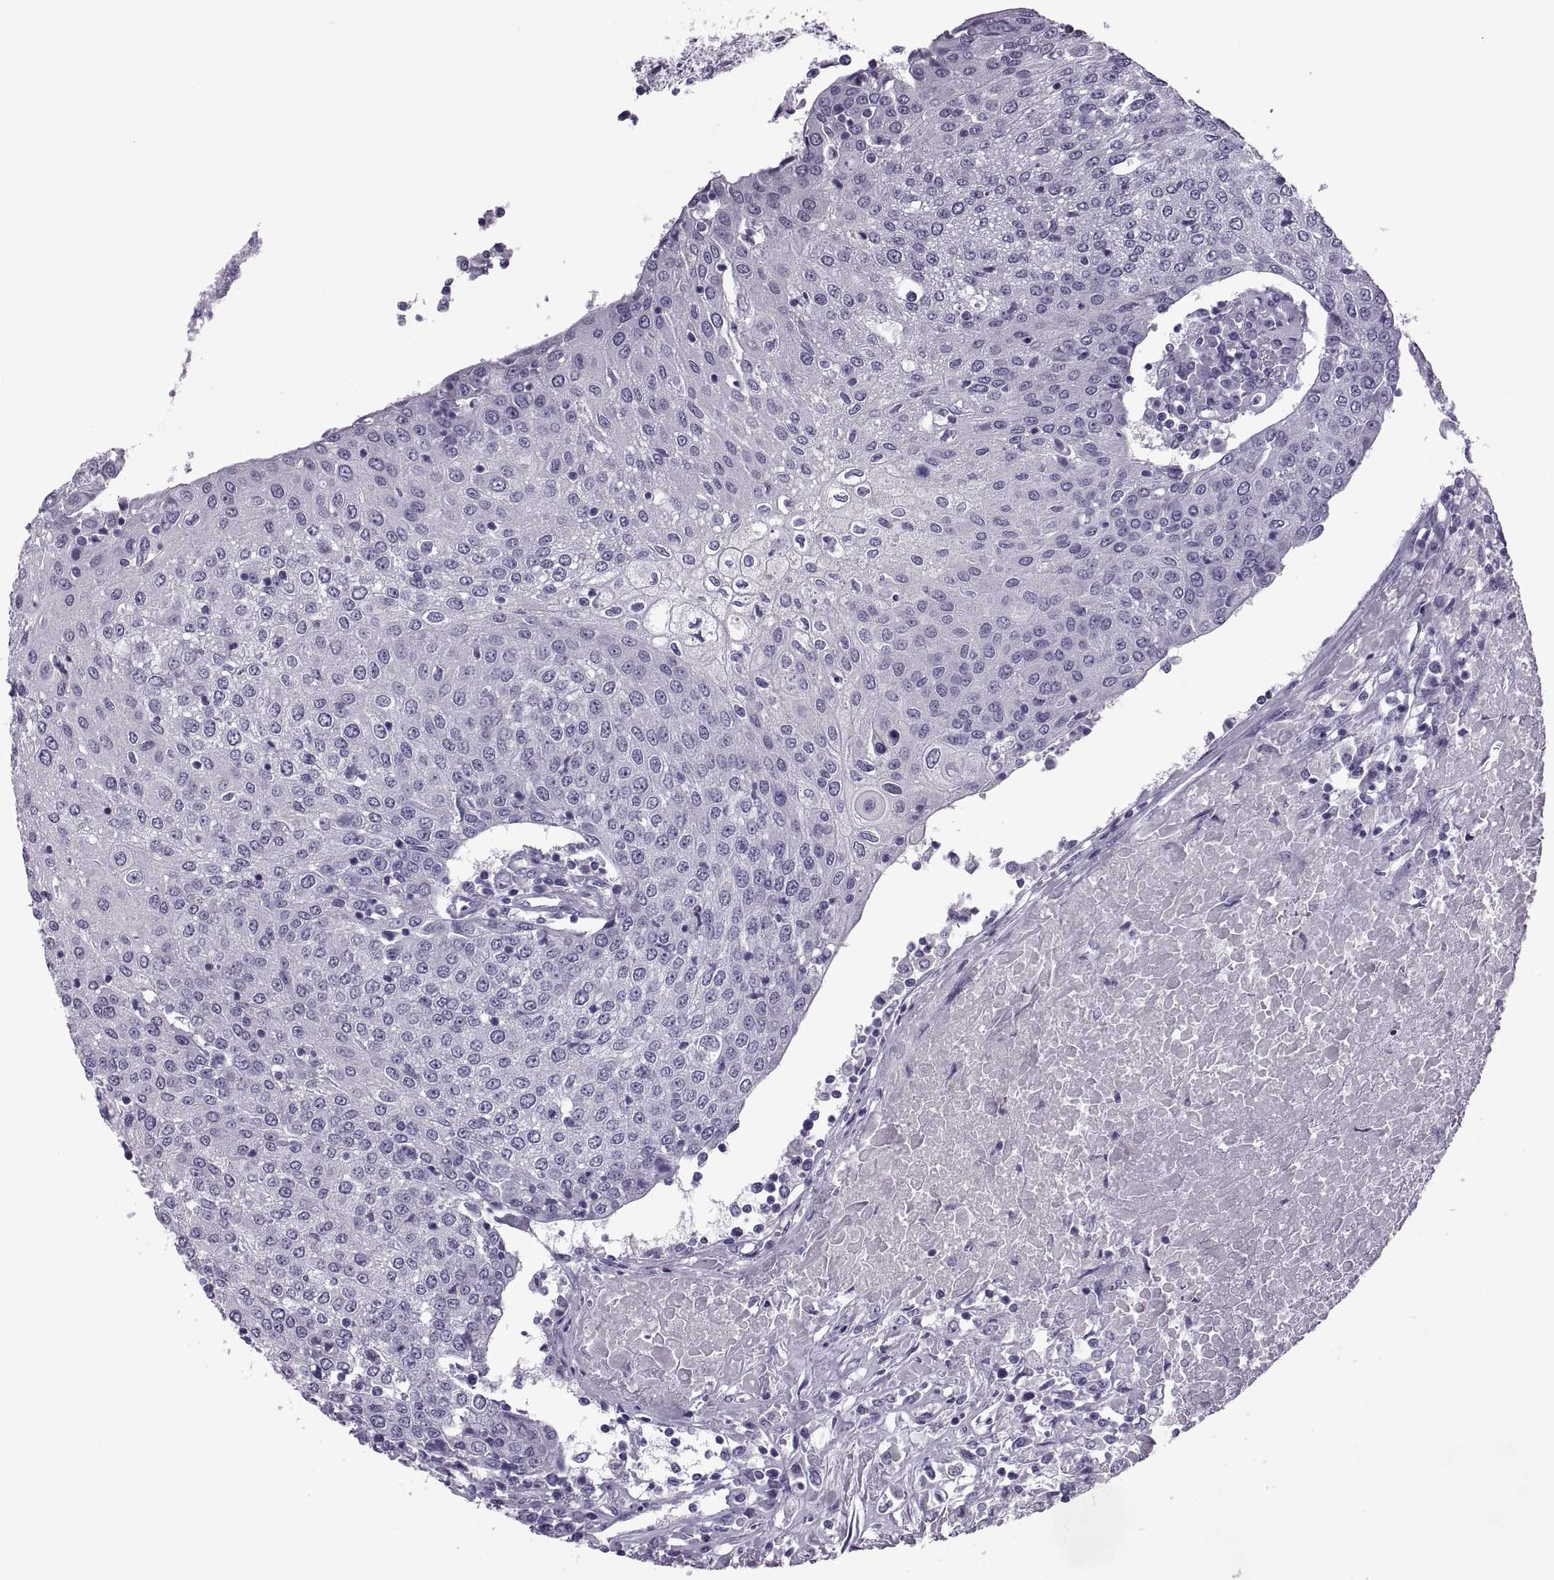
{"staining": {"intensity": "negative", "quantity": "none", "location": "none"}, "tissue": "urothelial cancer", "cell_type": "Tumor cells", "image_type": "cancer", "snomed": [{"axis": "morphology", "description": "Urothelial carcinoma, High grade"}, {"axis": "topography", "description": "Urinary bladder"}], "caption": "High power microscopy histopathology image of an IHC micrograph of high-grade urothelial carcinoma, revealing no significant expression in tumor cells. The staining is performed using DAB brown chromogen with nuclei counter-stained in using hematoxylin.", "gene": "SYNGR4", "patient": {"sex": "female", "age": 85}}